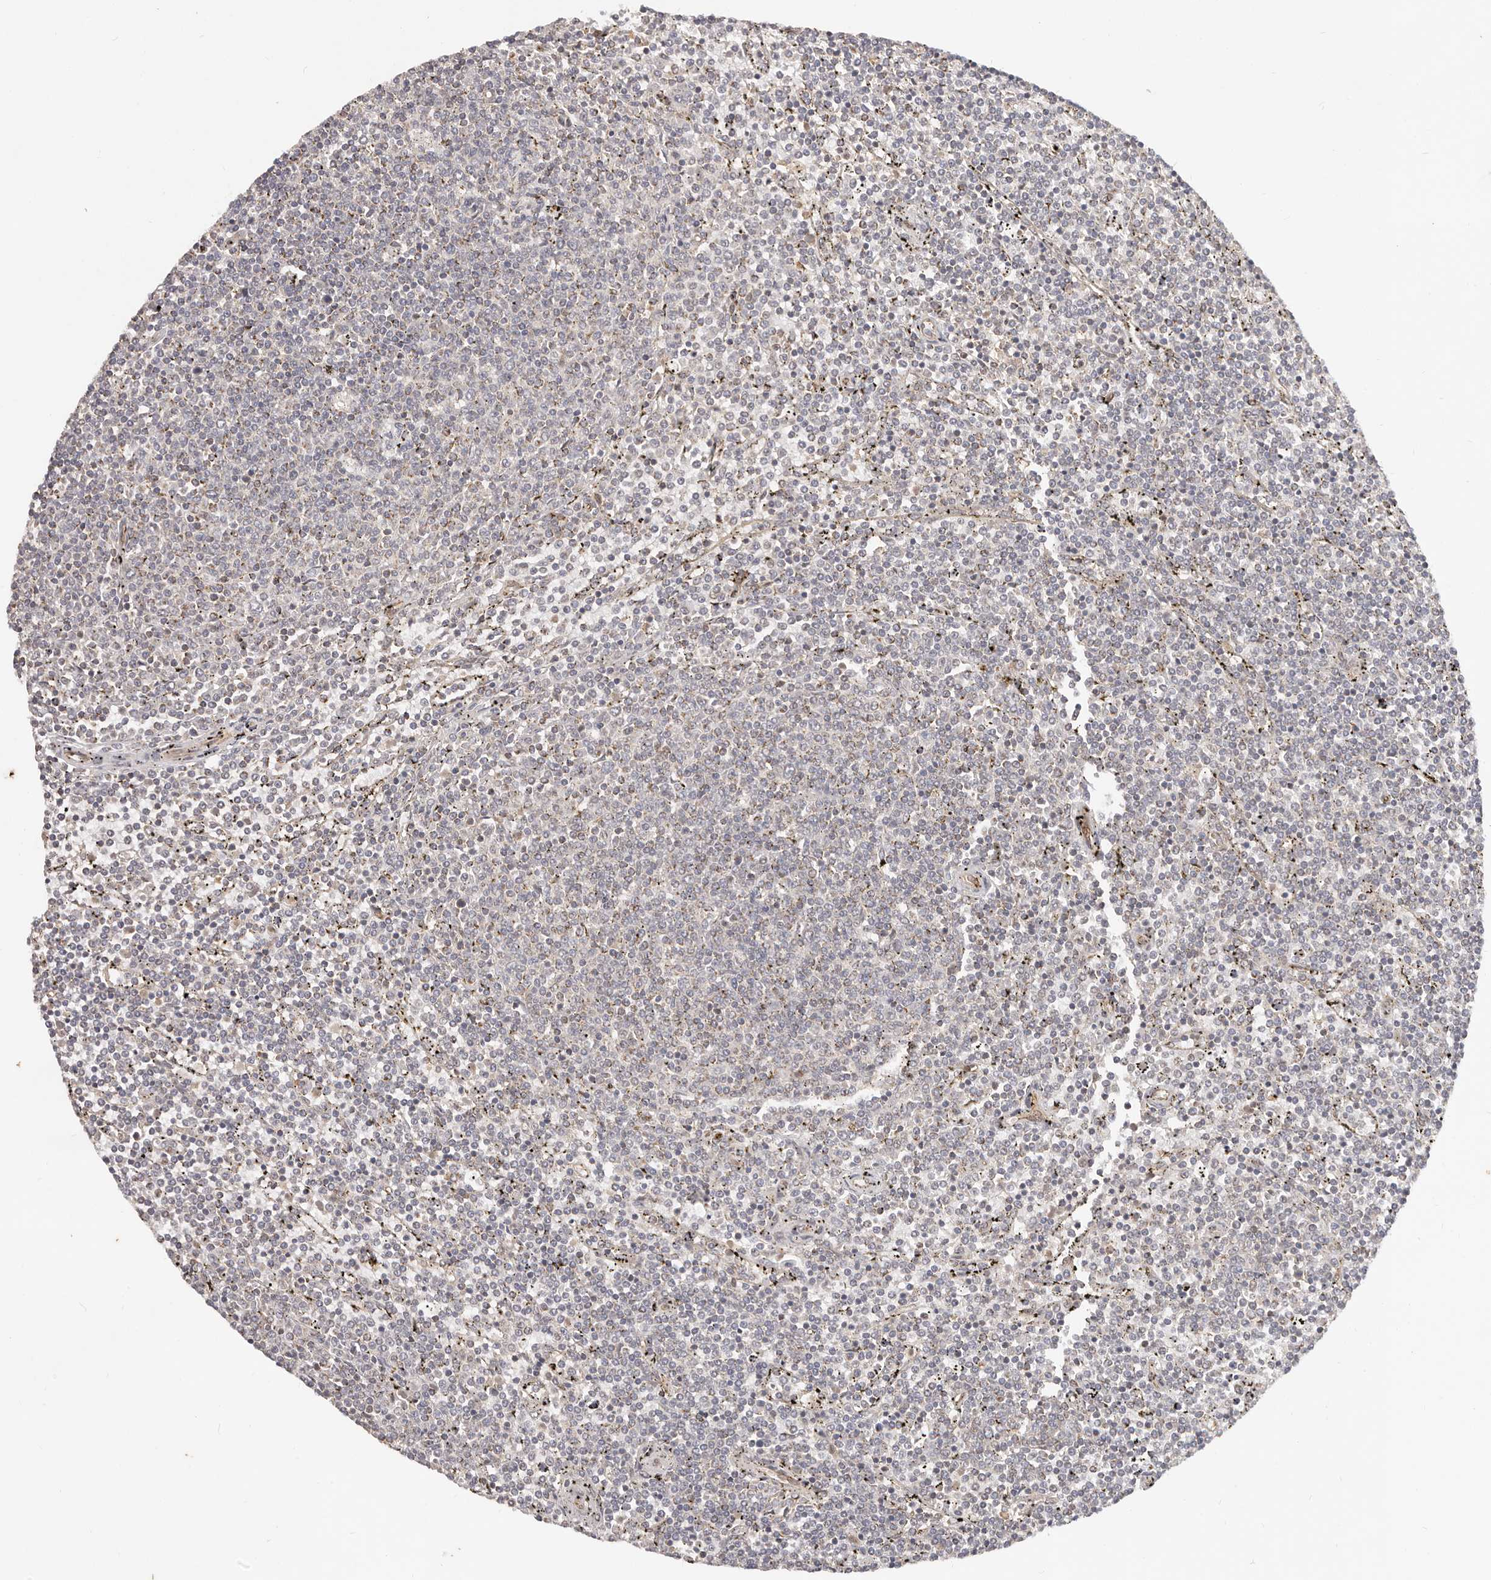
{"staining": {"intensity": "negative", "quantity": "none", "location": "none"}, "tissue": "lymphoma", "cell_type": "Tumor cells", "image_type": "cancer", "snomed": [{"axis": "morphology", "description": "Malignant lymphoma, non-Hodgkin's type, Low grade"}, {"axis": "topography", "description": "Spleen"}], "caption": "Immunohistochemical staining of malignant lymphoma, non-Hodgkin's type (low-grade) reveals no significant staining in tumor cells.", "gene": "USP49", "patient": {"sex": "female", "age": 50}}